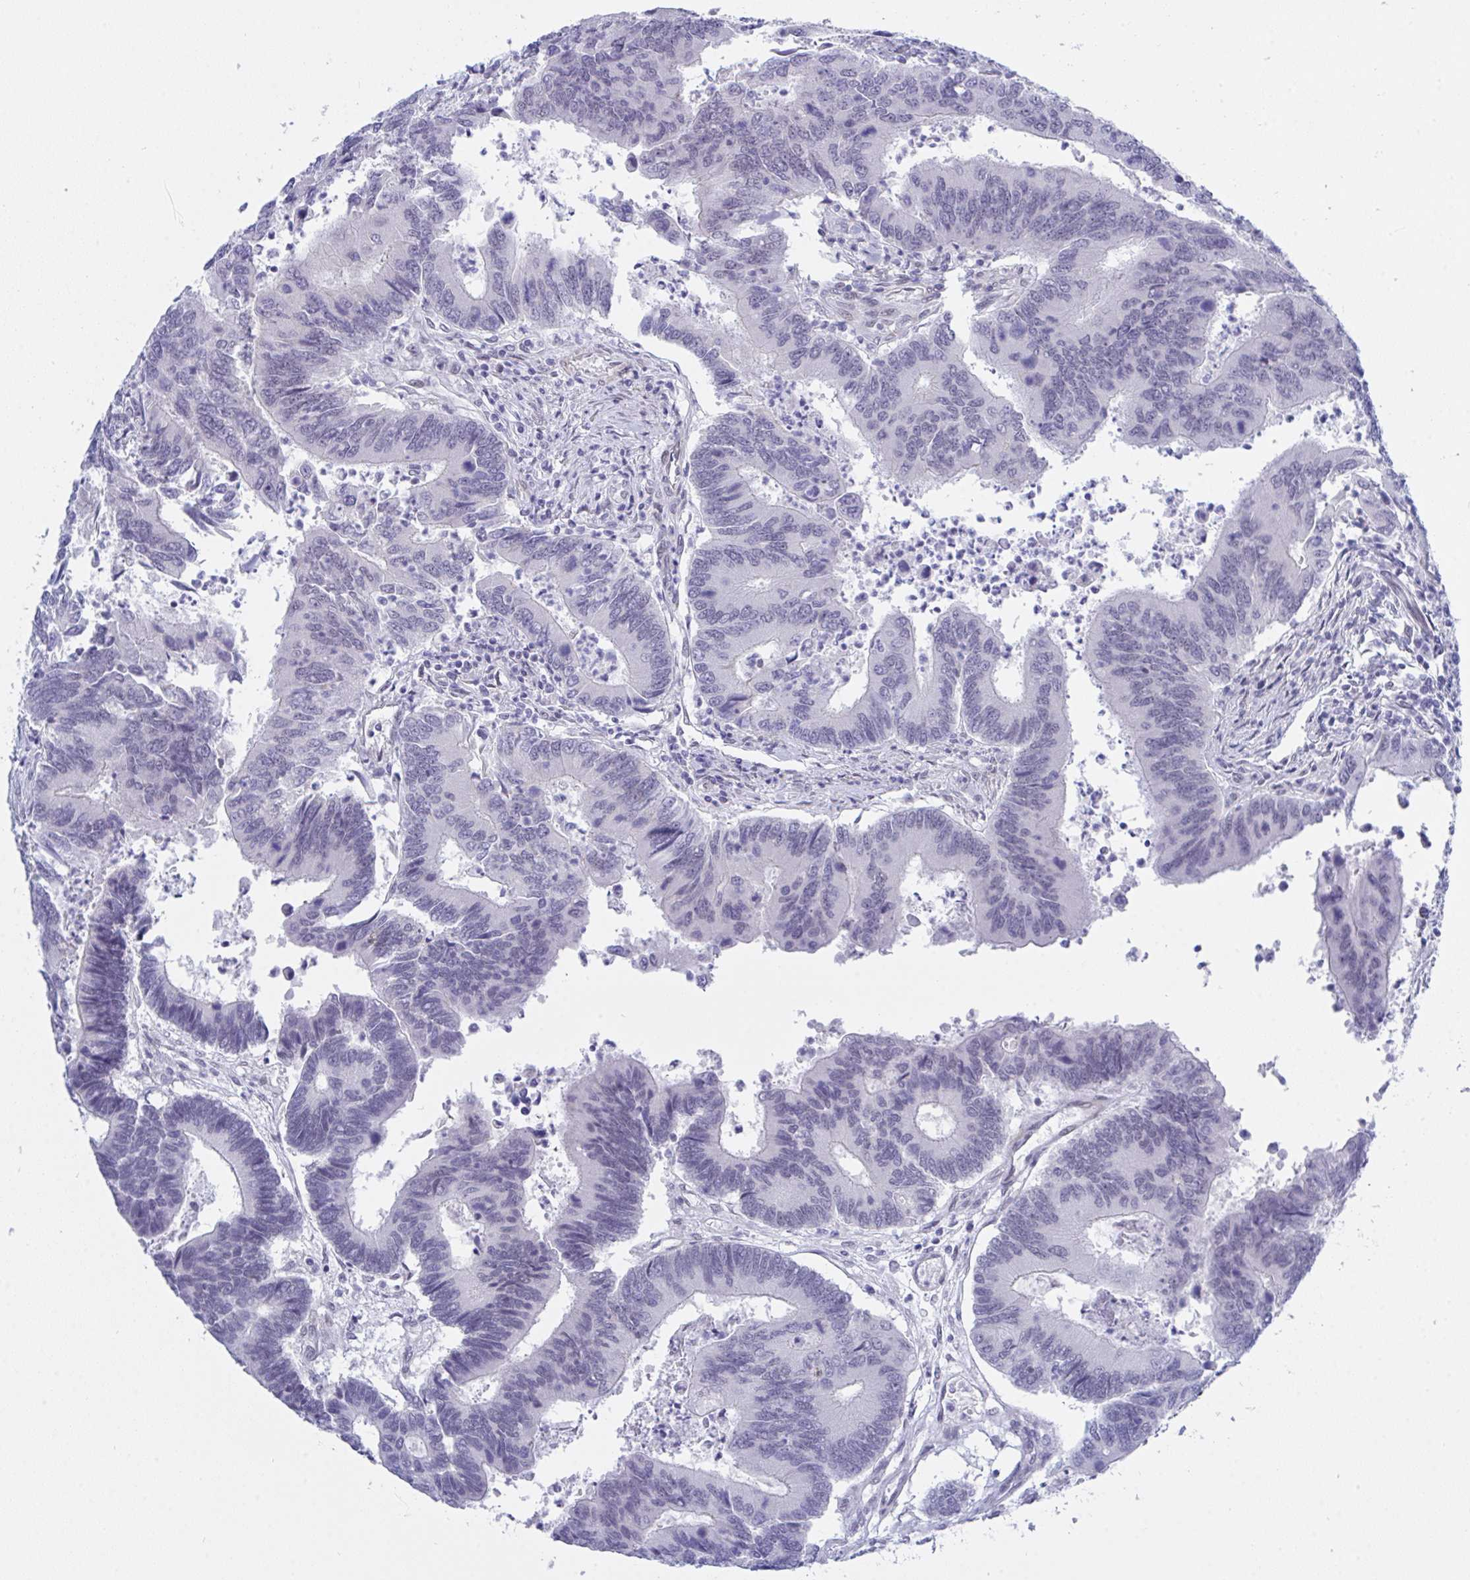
{"staining": {"intensity": "negative", "quantity": "none", "location": "none"}, "tissue": "colorectal cancer", "cell_type": "Tumor cells", "image_type": "cancer", "snomed": [{"axis": "morphology", "description": "Adenocarcinoma, NOS"}, {"axis": "topography", "description": "Colon"}], "caption": "An immunohistochemistry (IHC) photomicrograph of colorectal adenocarcinoma is shown. There is no staining in tumor cells of colorectal adenocarcinoma.", "gene": "FBXL22", "patient": {"sex": "female", "age": 67}}